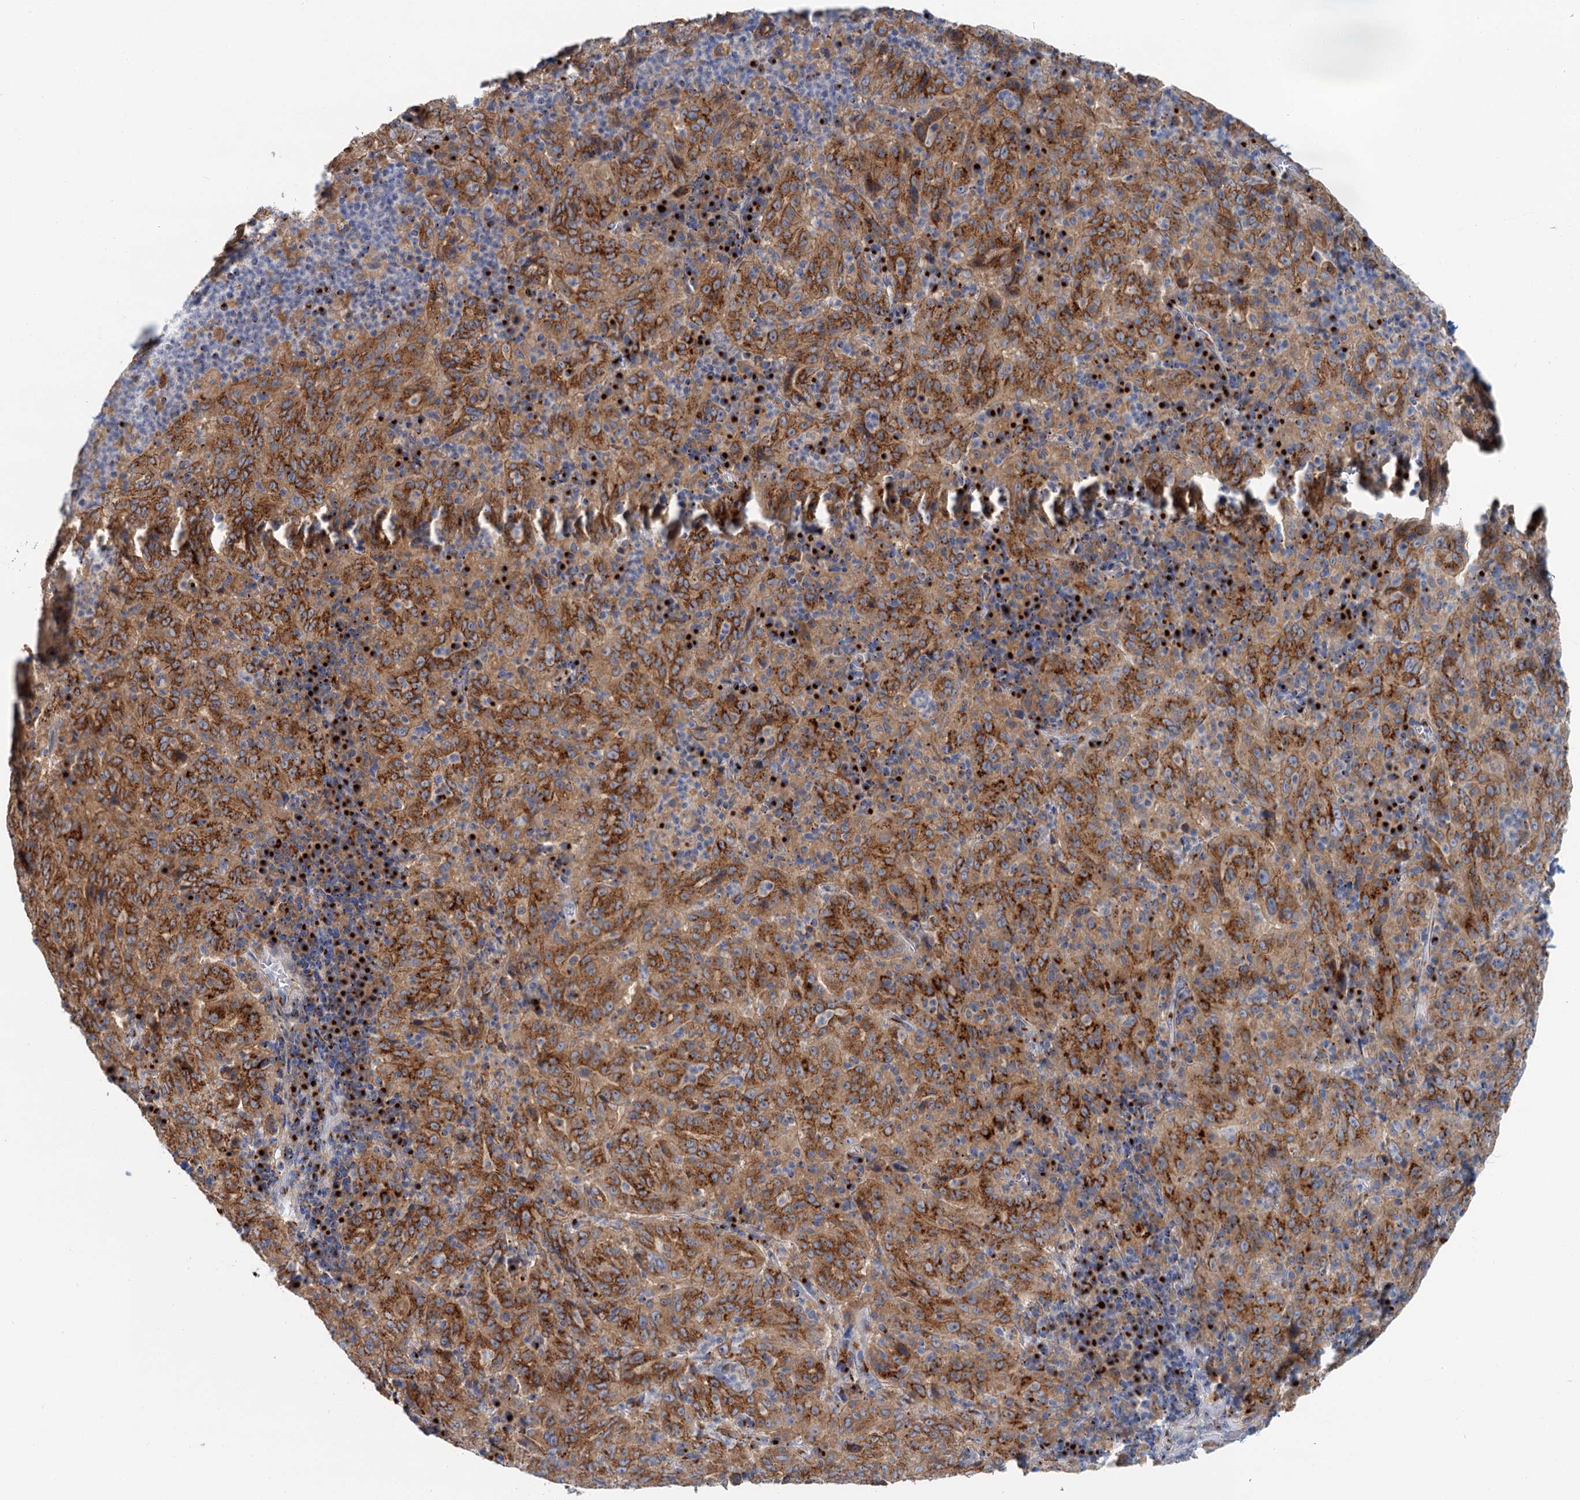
{"staining": {"intensity": "strong", "quantity": ">75%", "location": "cytoplasmic/membranous"}, "tissue": "pancreatic cancer", "cell_type": "Tumor cells", "image_type": "cancer", "snomed": [{"axis": "morphology", "description": "Adenocarcinoma, NOS"}, {"axis": "topography", "description": "Pancreas"}], "caption": "Brown immunohistochemical staining in human pancreatic adenocarcinoma demonstrates strong cytoplasmic/membranous expression in about >75% of tumor cells.", "gene": "BET1L", "patient": {"sex": "male", "age": 63}}